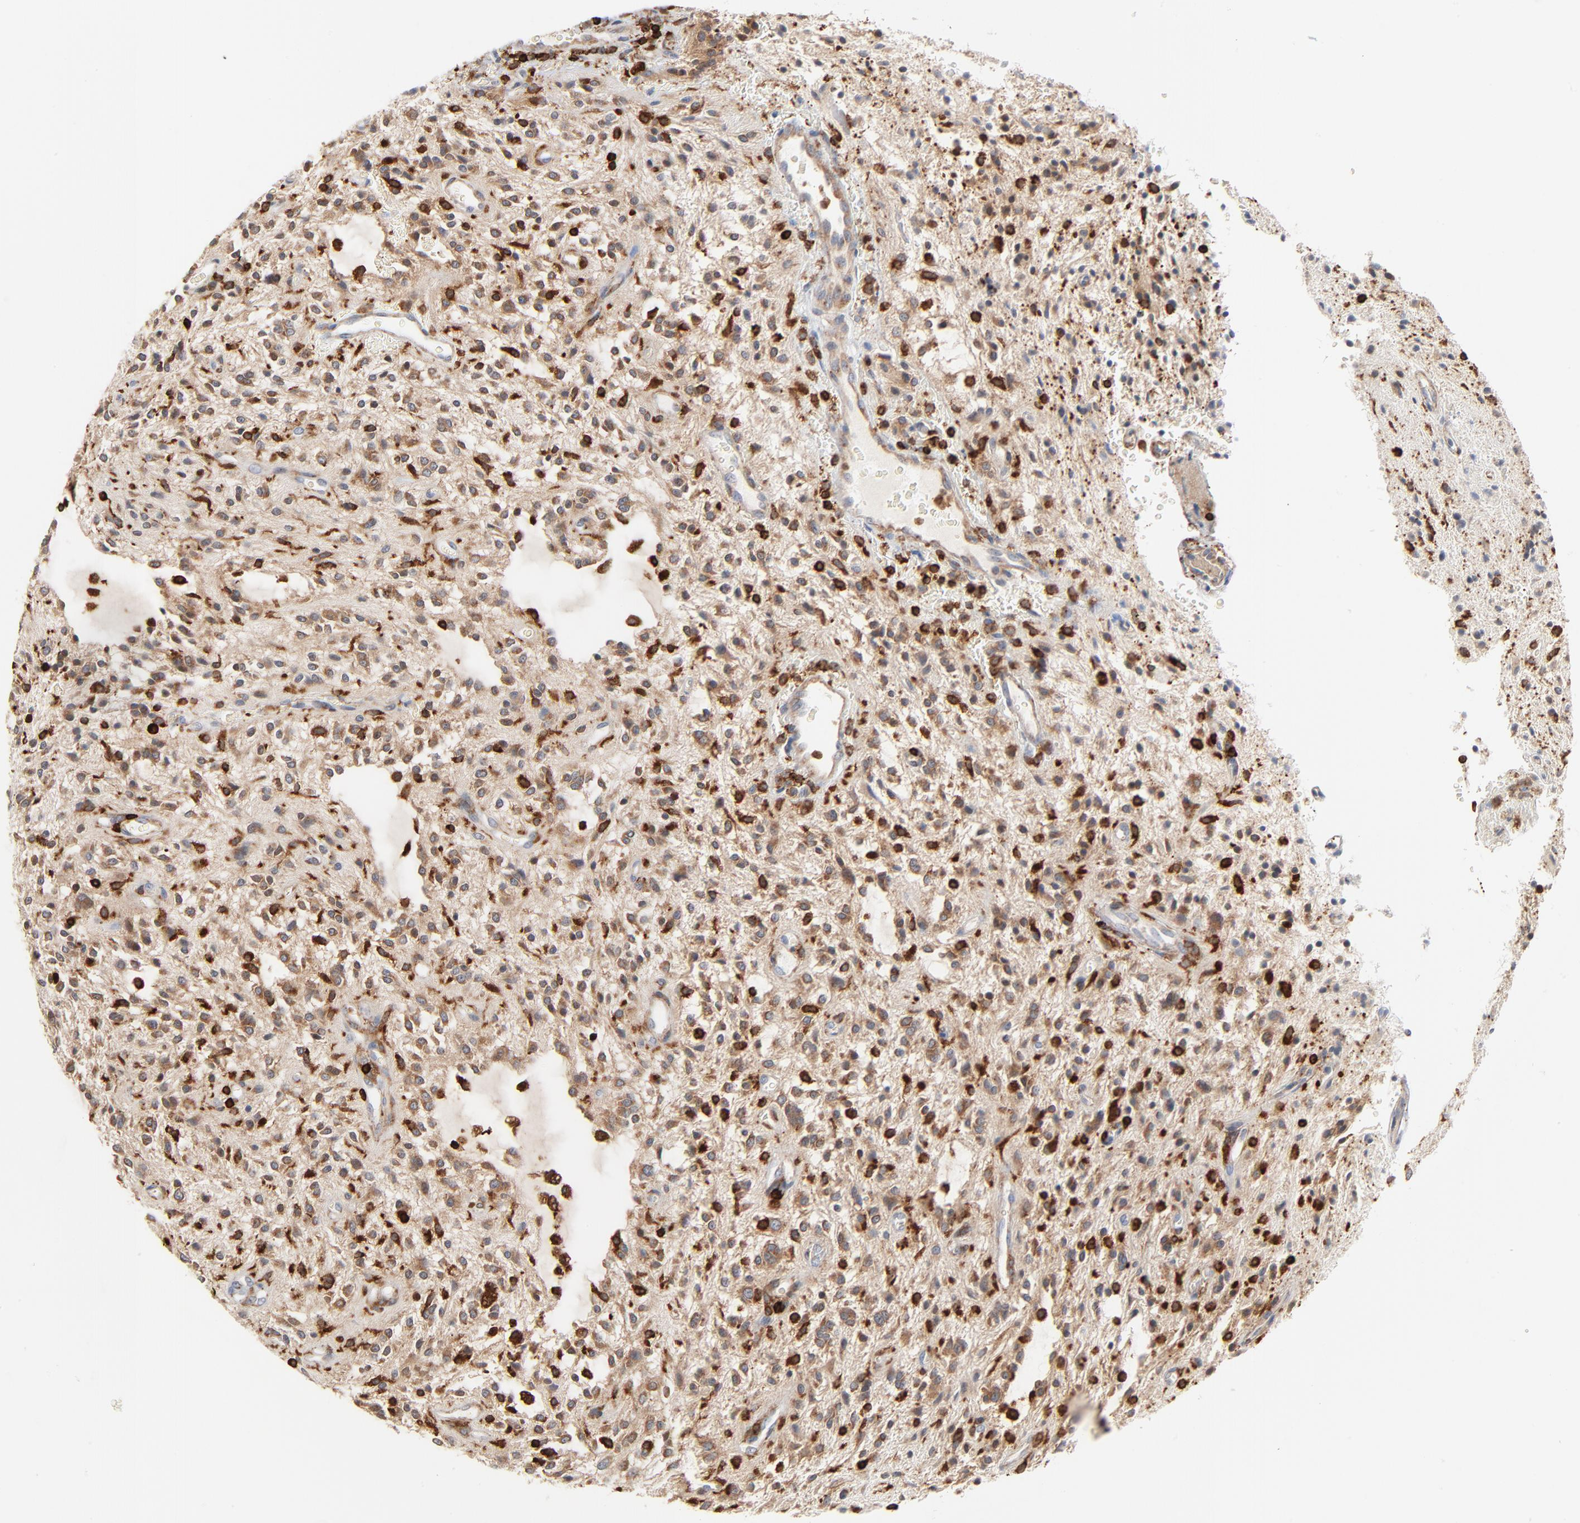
{"staining": {"intensity": "moderate", "quantity": "25%-75%", "location": "cytoplasmic/membranous"}, "tissue": "glioma", "cell_type": "Tumor cells", "image_type": "cancer", "snomed": [{"axis": "morphology", "description": "Glioma, malignant, NOS"}, {"axis": "topography", "description": "Cerebellum"}], "caption": "Human malignant glioma stained for a protein (brown) demonstrates moderate cytoplasmic/membranous positive expression in approximately 25%-75% of tumor cells.", "gene": "SH3KBP1", "patient": {"sex": "female", "age": 10}}